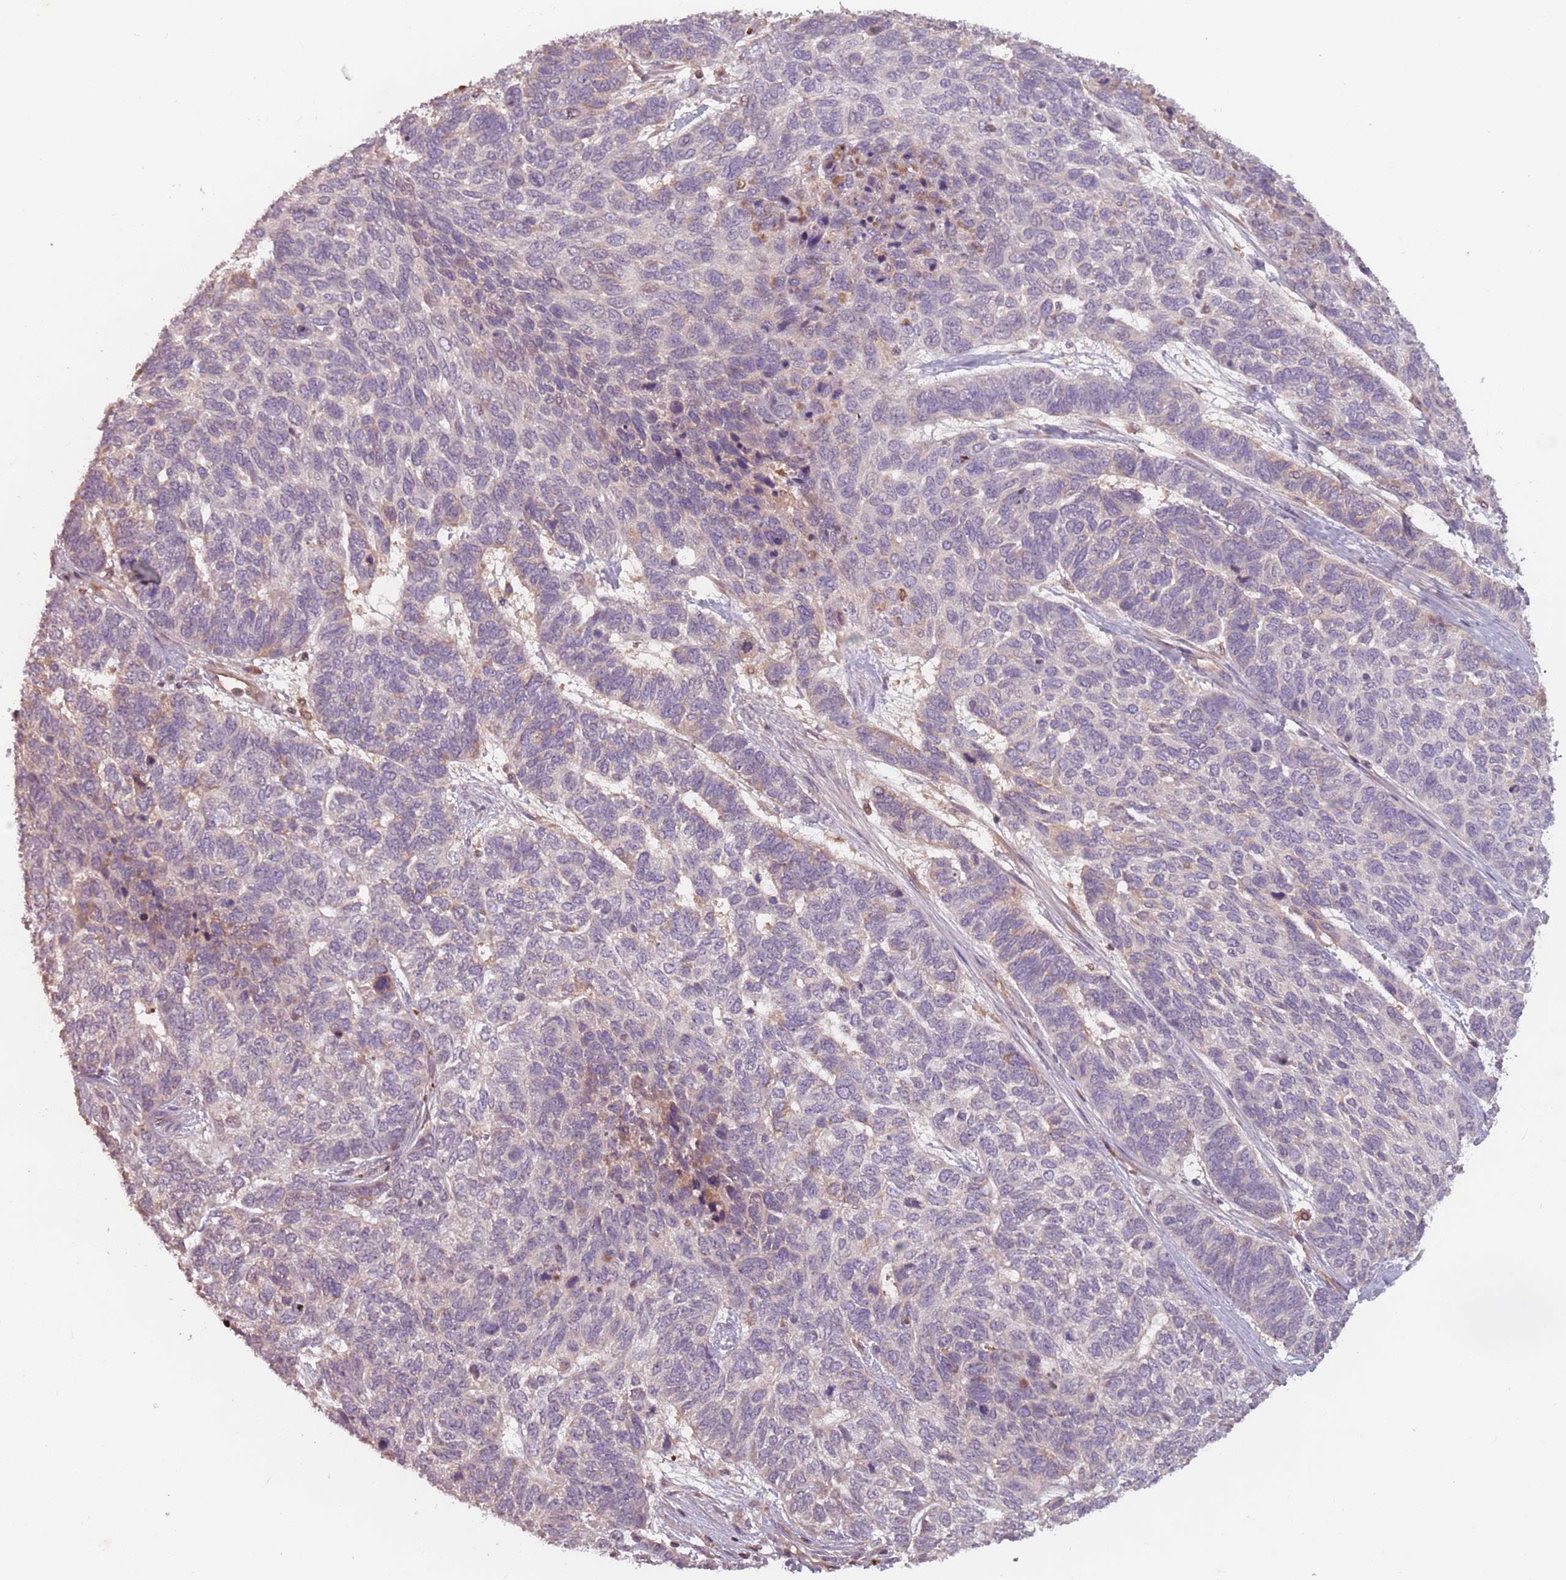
{"staining": {"intensity": "negative", "quantity": "none", "location": "none"}, "tissue": "skin cancer", "cell_type": "Tumor cells", "image_type": "cancer", "snomed": [{"axis": "morphology", "description": "Basal cell carcinoma"}, {"axis": "topography", "description": "Skin"}], "caption": "Micrograph shows no significant protein staining in tumor cells of skin cancer (basal cell carcinoma). Nuclei are stained in blue.", "gene": "GPR180", "patient": {"sex": "female", "age": 65}}